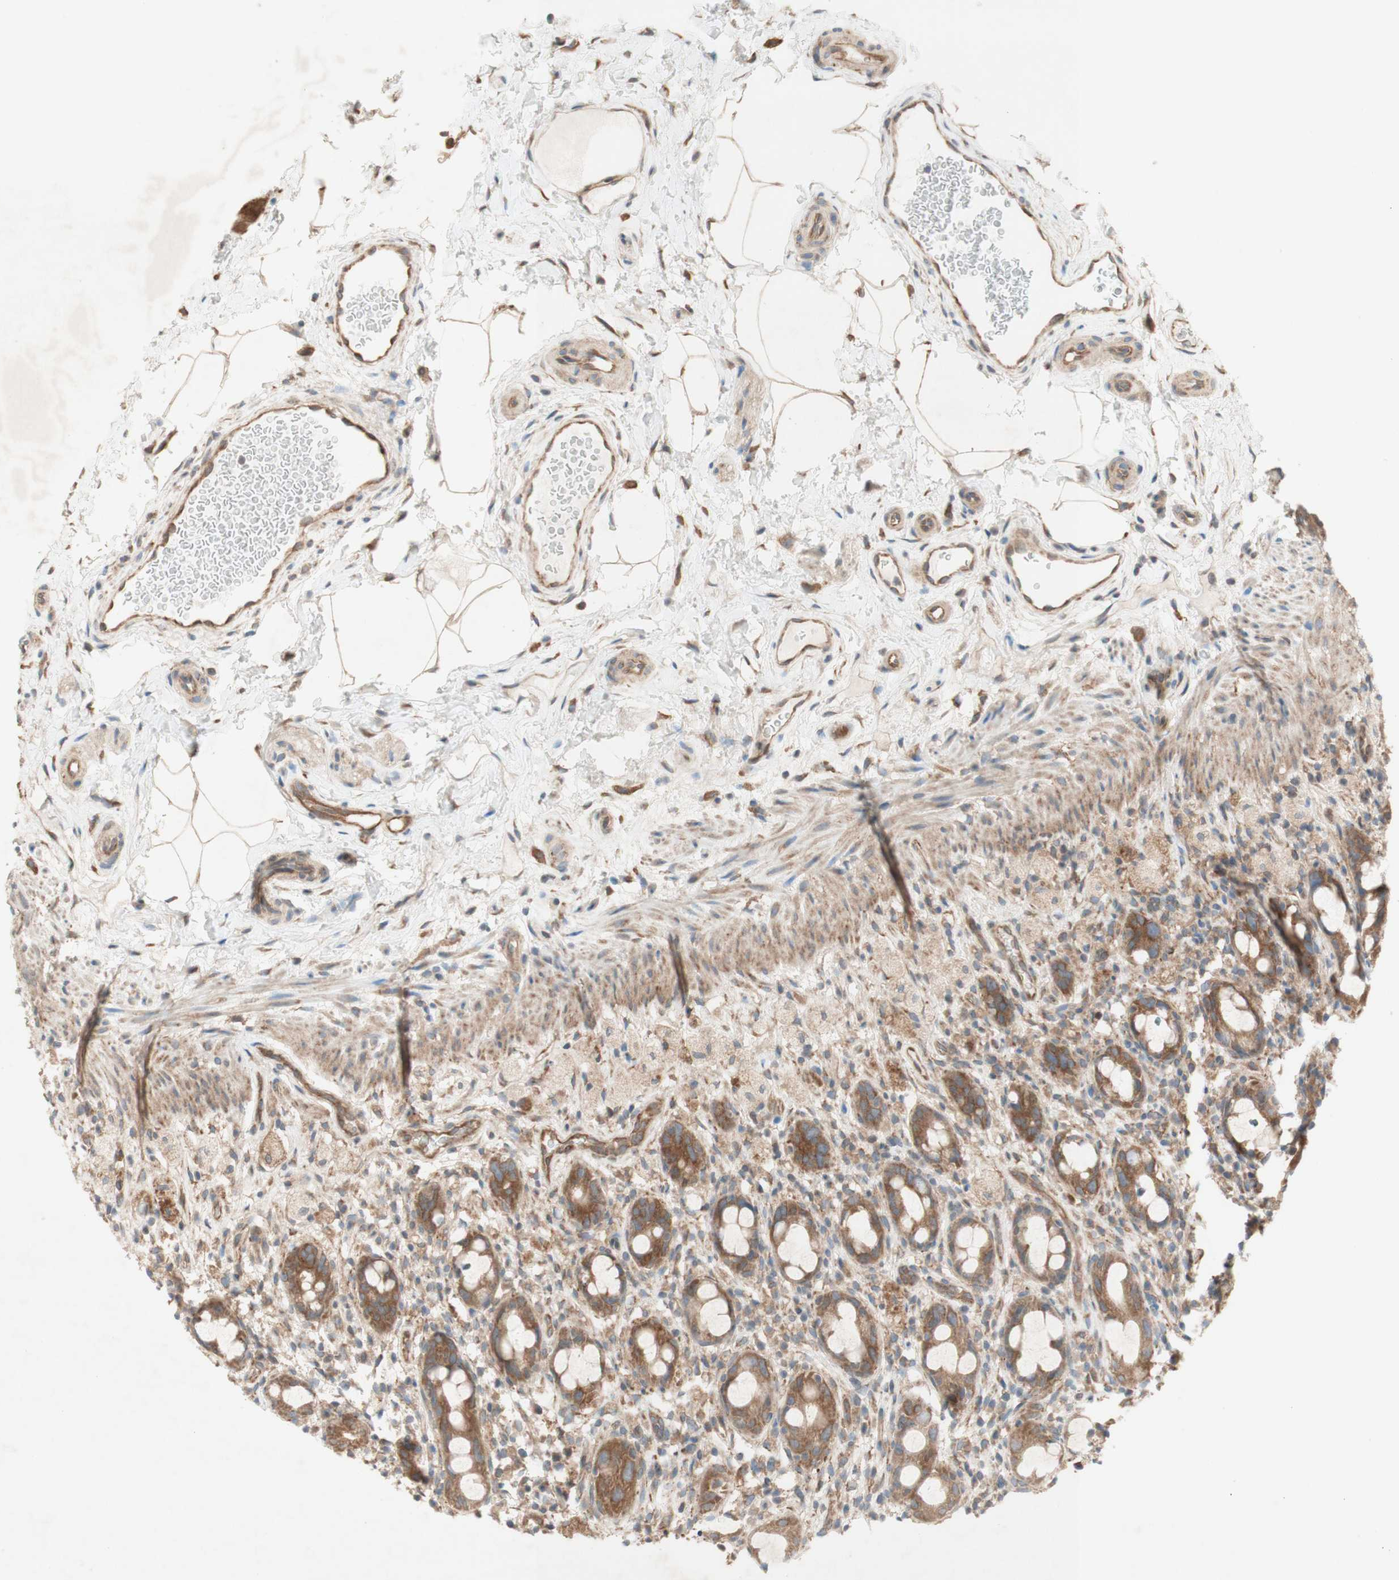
{"staining": {"intensity": "moderate", "quantity": ">75%", "location": "cytoplasmic/membranous"}, "tissue": "rectum", "cell_type": "Glandular cells", "image_type": "normal", "snomed": [{"axis": "morphology", "description": "Normal tissue, NOS"}, {"axis": "topography", "description": "Rectum"}], "caption": "Protein expression analysis of unremarkable human rectum reveals moderate cytoplasmic/membranous positivity in approximately >75% of glandular cells. (DAB IHC with brightfield microscopy, high magnification).", "gene": "SOCS2", "patient": {"sex": "male", "age": 44}}